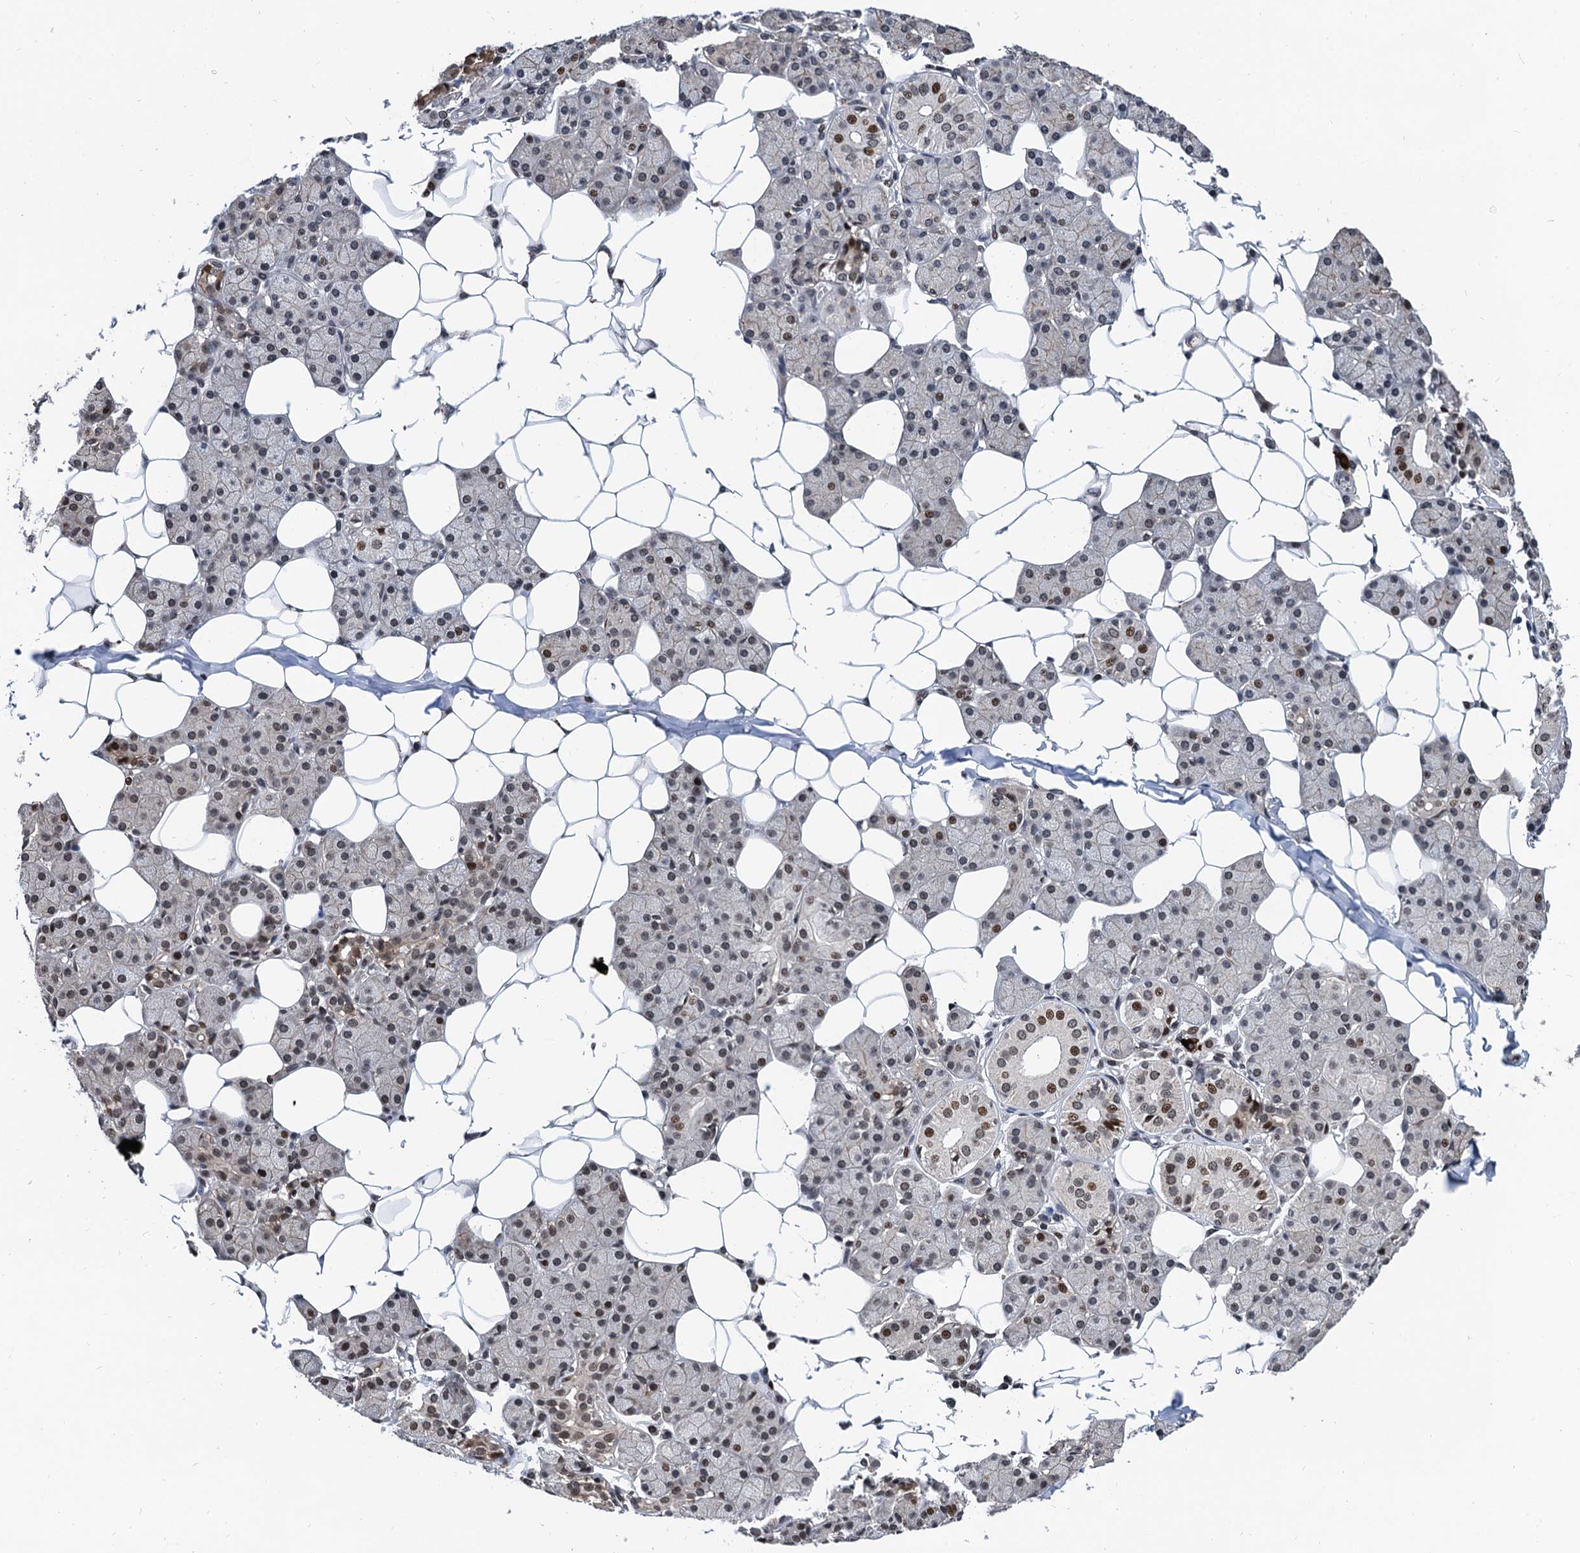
{"staining": {"intensity": "moderate", "quantity": ">75%", "location": "cytoplasmic/membranous,nuclear"}, "tissue": "salivary gland", "cell_type": "Glandular cells", "image_type": "normal", "snomed": [{"axis": "morphology", "description": "Normal tissue, NOS"}, {"axis": "topography", "description": "Salivary gland"}], "caption": "Moderate cytoplasmic/membranous,nuclear protein positivity is identified in approximately >75% of glandular cells in salivary gland. (DAB = brown stain, brightfield microscopy at high magnification).", "gene": "FAM217B", "patient": {"sex": "female", "age": 33}}